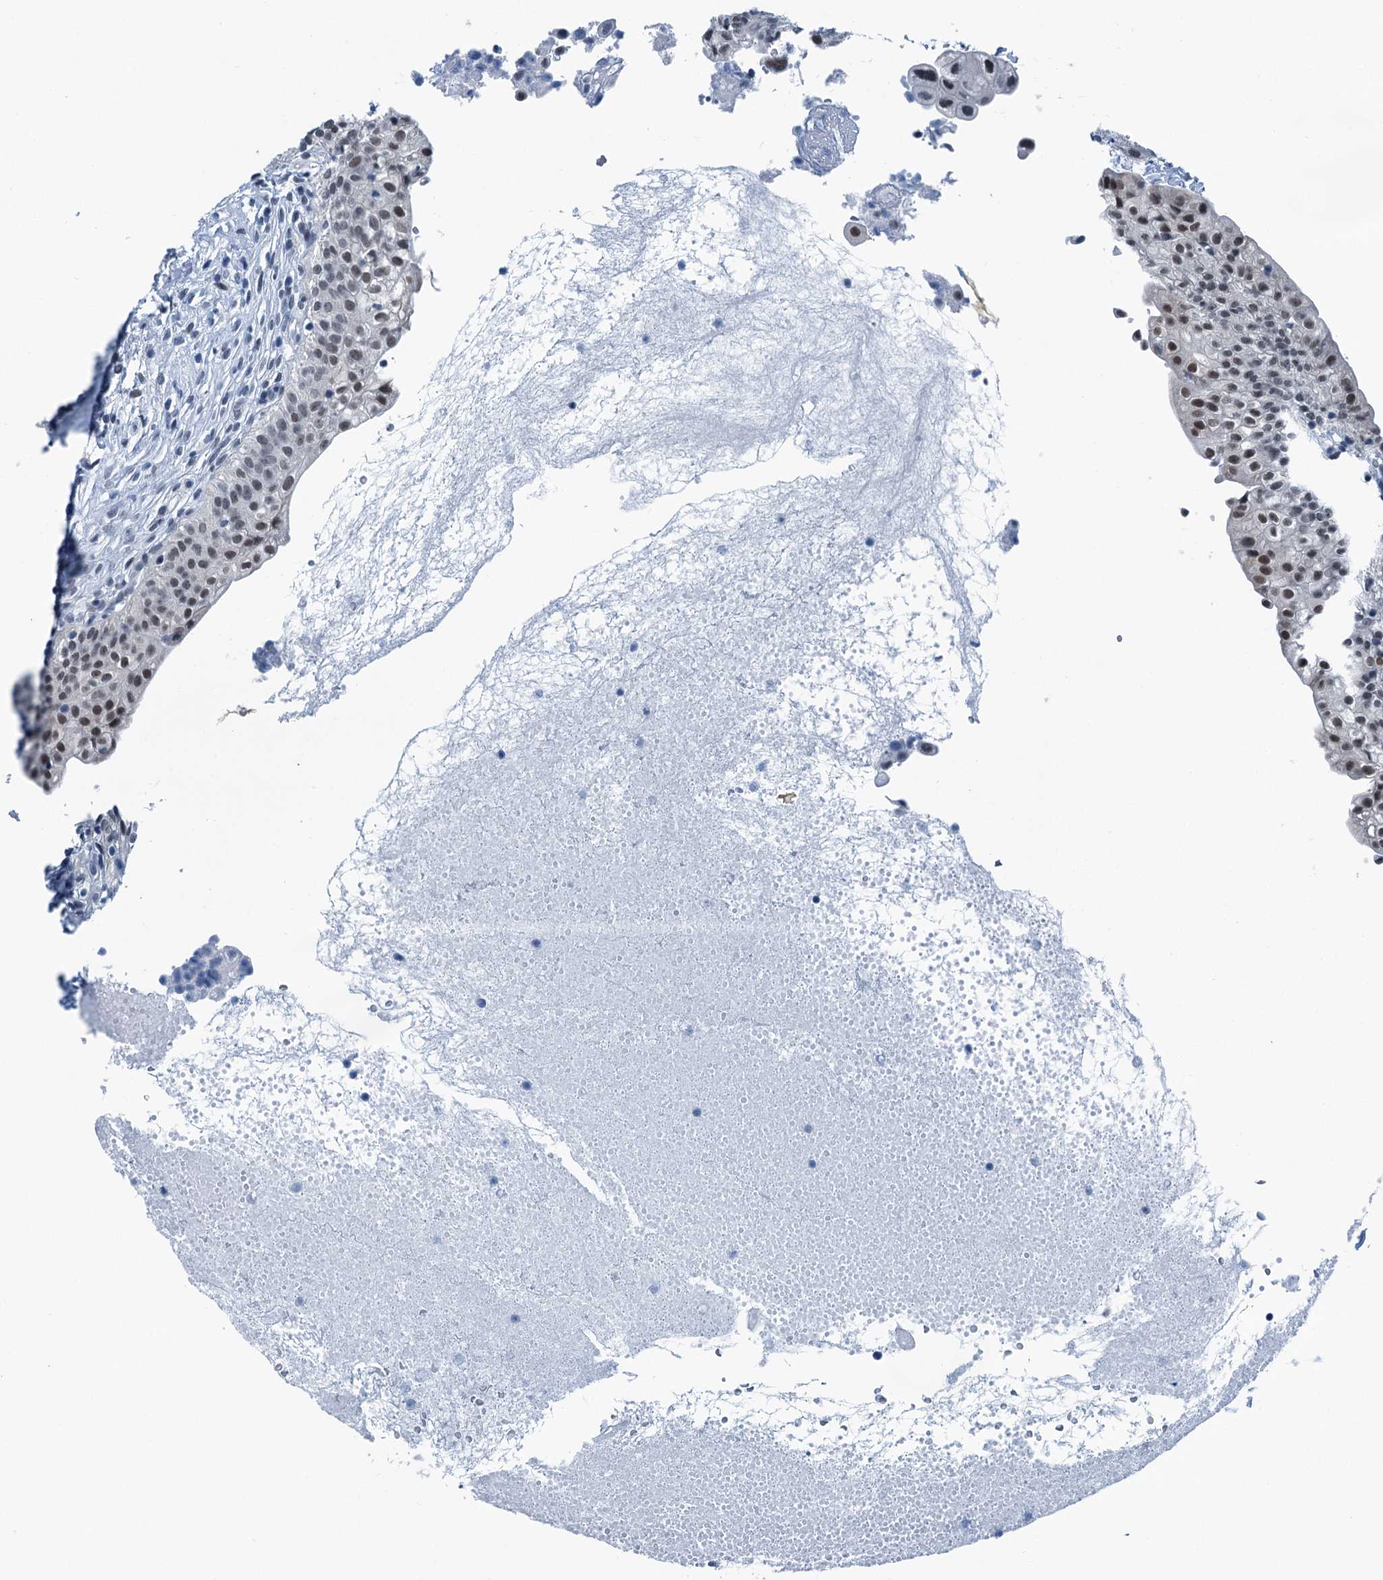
{"staining": {"intensity": "moderate", "quantity": "25%-75%", "location": "nuclear"}, "tissue": "urinary bladder", "cell_type": "Urothelial cells", "image_type": "normal", "snomed": [{"axis": "morphology", "description": "Normal tissue, NOS"}, {"axis": "topography", "description": "Urinary bladder"}], "caption": "The photomicrograph reveals staining of benign urinary bladder, revealing moderate nuclear protein staining (brown color) within urothelial cells. (DAB (3,3'-diaminobenzidine) IHC with brightfield microscopy, high magnification).", "gene": "TRPT1", "patient": {"sex": "male", "age": 55}}